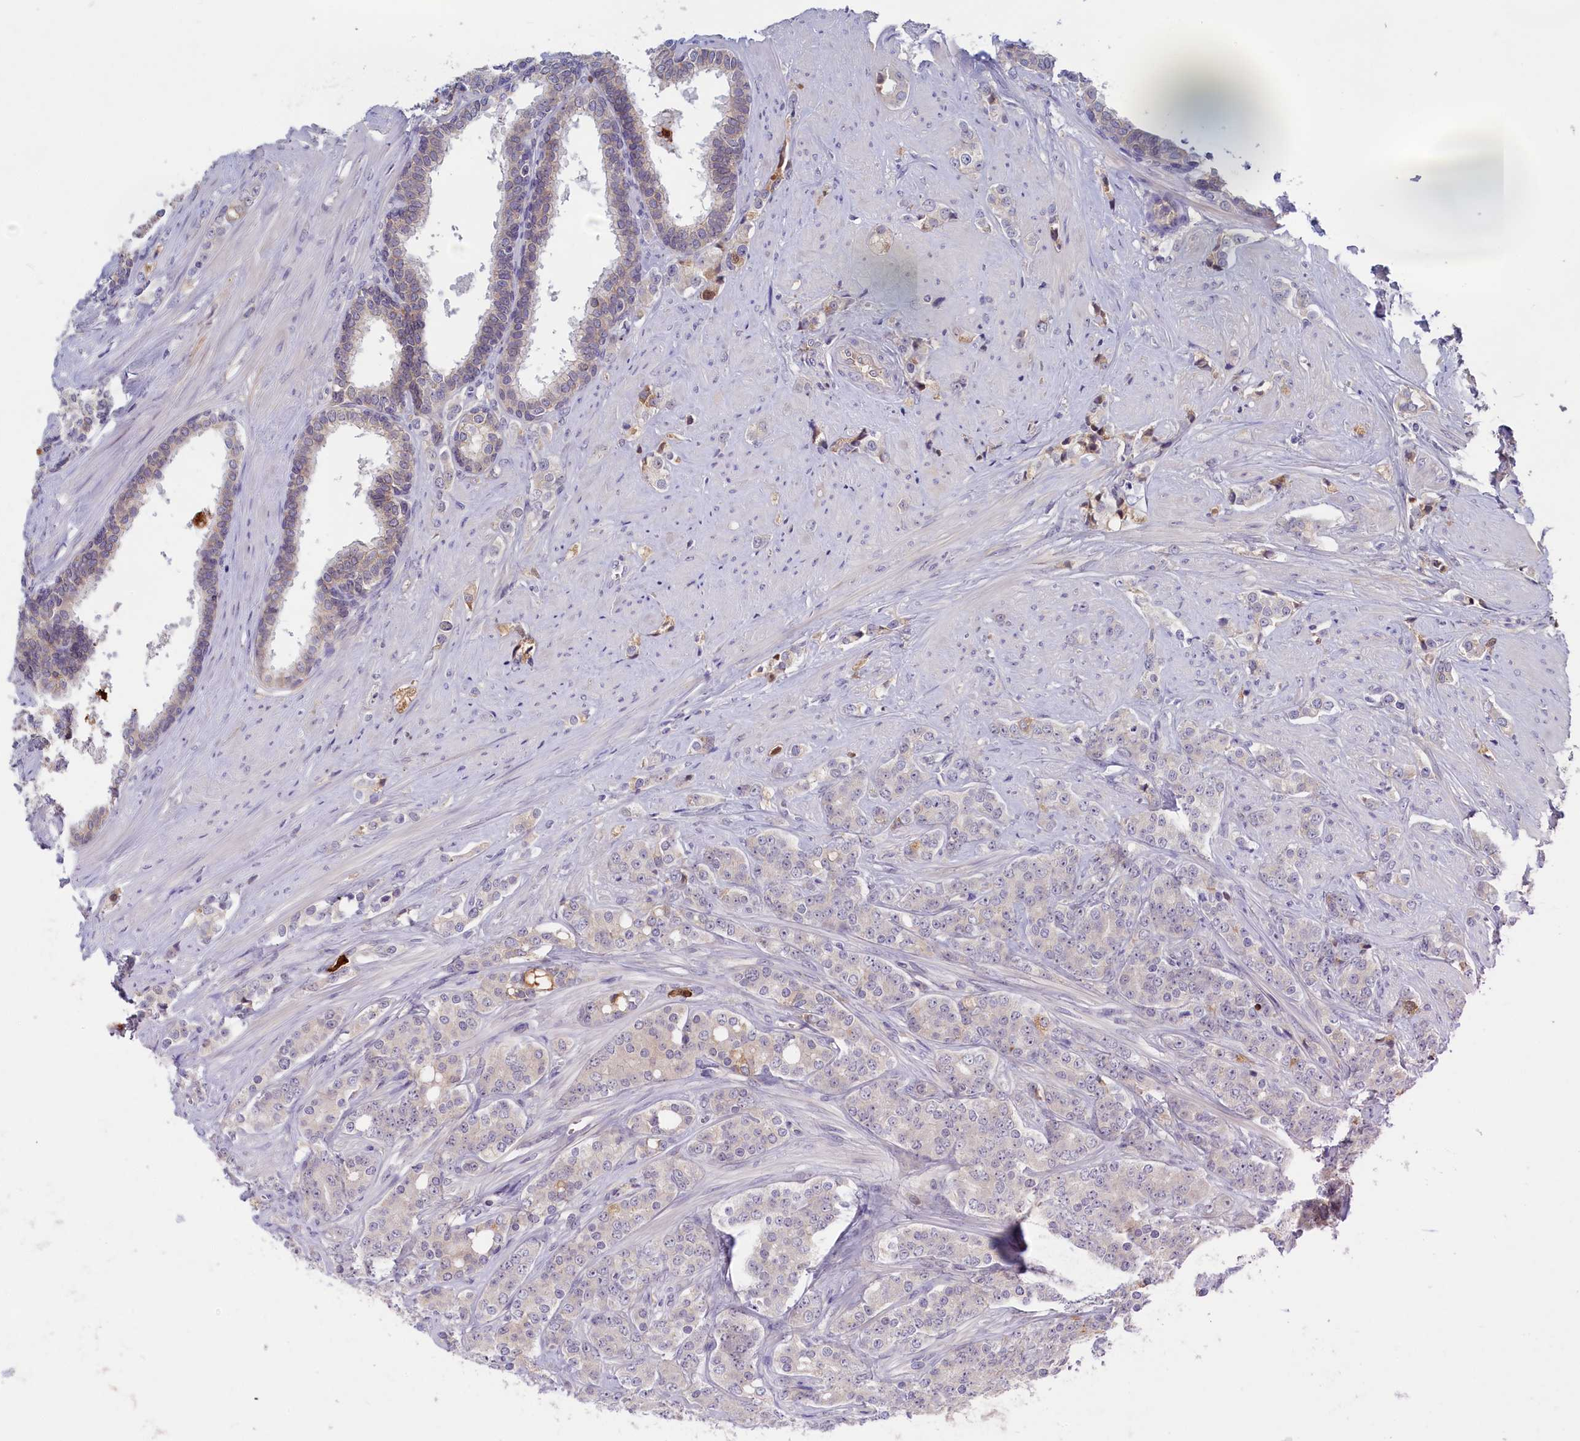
{"staining": {"intensity": "negative", "quantity": "none", "location": "none"}, "tissue": "prostate cancer", "cell_type": "Tumor cells", "image_type": "cancer", "snomed": [{"axis": "morphology", "description": "Adenocarcinoma, High grade"}, {"axis": "topography", "description": "Prostate"}], "caption": "Adenocarcinoma (high-grade) (prostate) stained for a protein using IHC reveals no staining tumor cells.", "gene": "ADGRD1", "patient": {"sex": "male", "age": 62}}